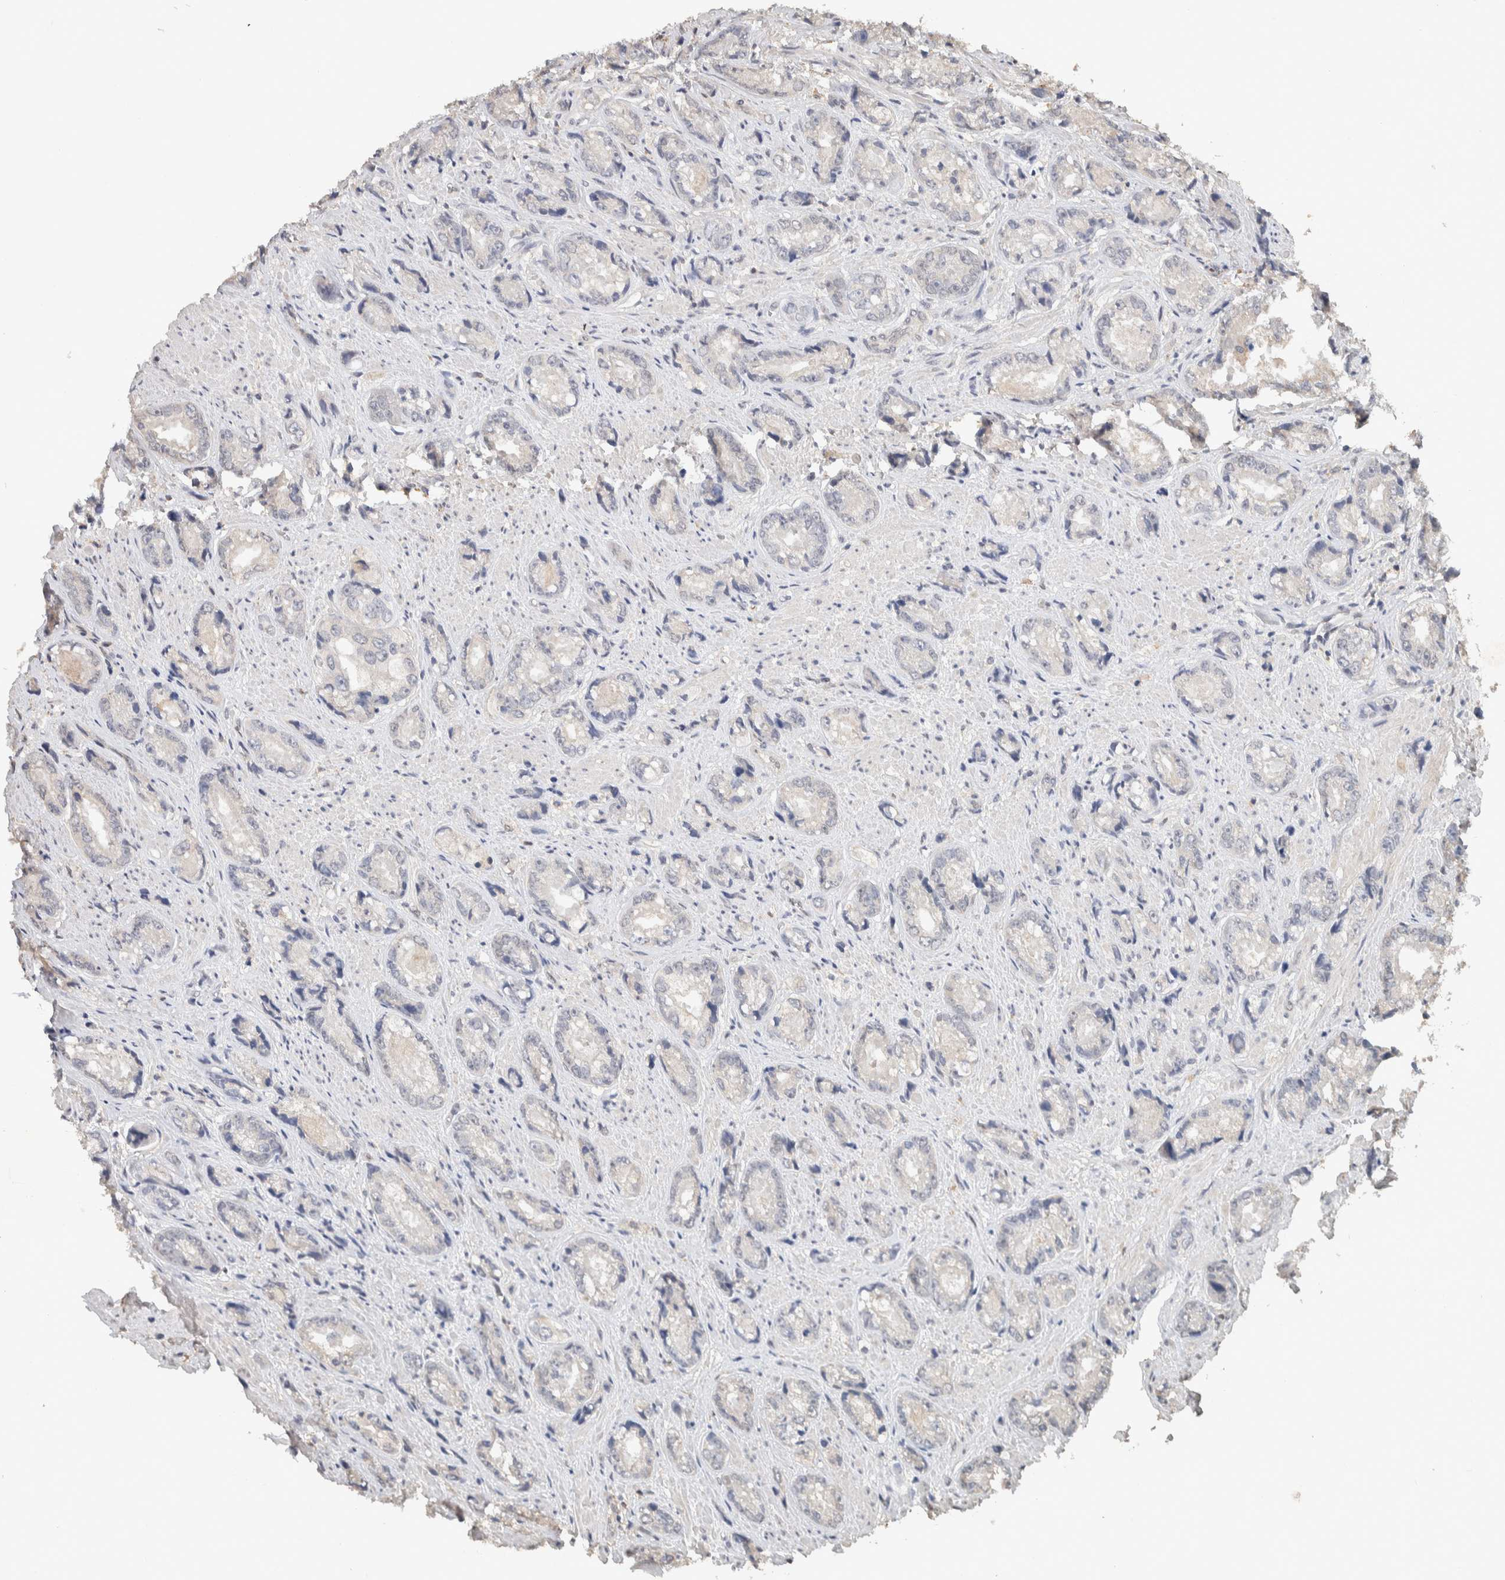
{"staining": {"intensity": "negative", "quantity": "none", "location": "none"}, "tissue": "prostate cancer", "cell_type": "Tumor cells", "image_type": "cancer", "snomed": [{"axis": "morphology", "description": "Adenocarcinoma, High grade"}, {"axis": "topography", "description": "Prostate"}], "caption": "IHC of adenocarcinoma (high-grade) (prostate) shows no positivity in tumor cells. (Stains: DAB (3,3'-diaminobenzidine) immunohistochemistry (IHC) with hematoxylin counter stain, Microscopy: brightfield microscopy at high magnification).", "gene": "CYSRT1", "patient": {"sex": "male", "age": 61}}